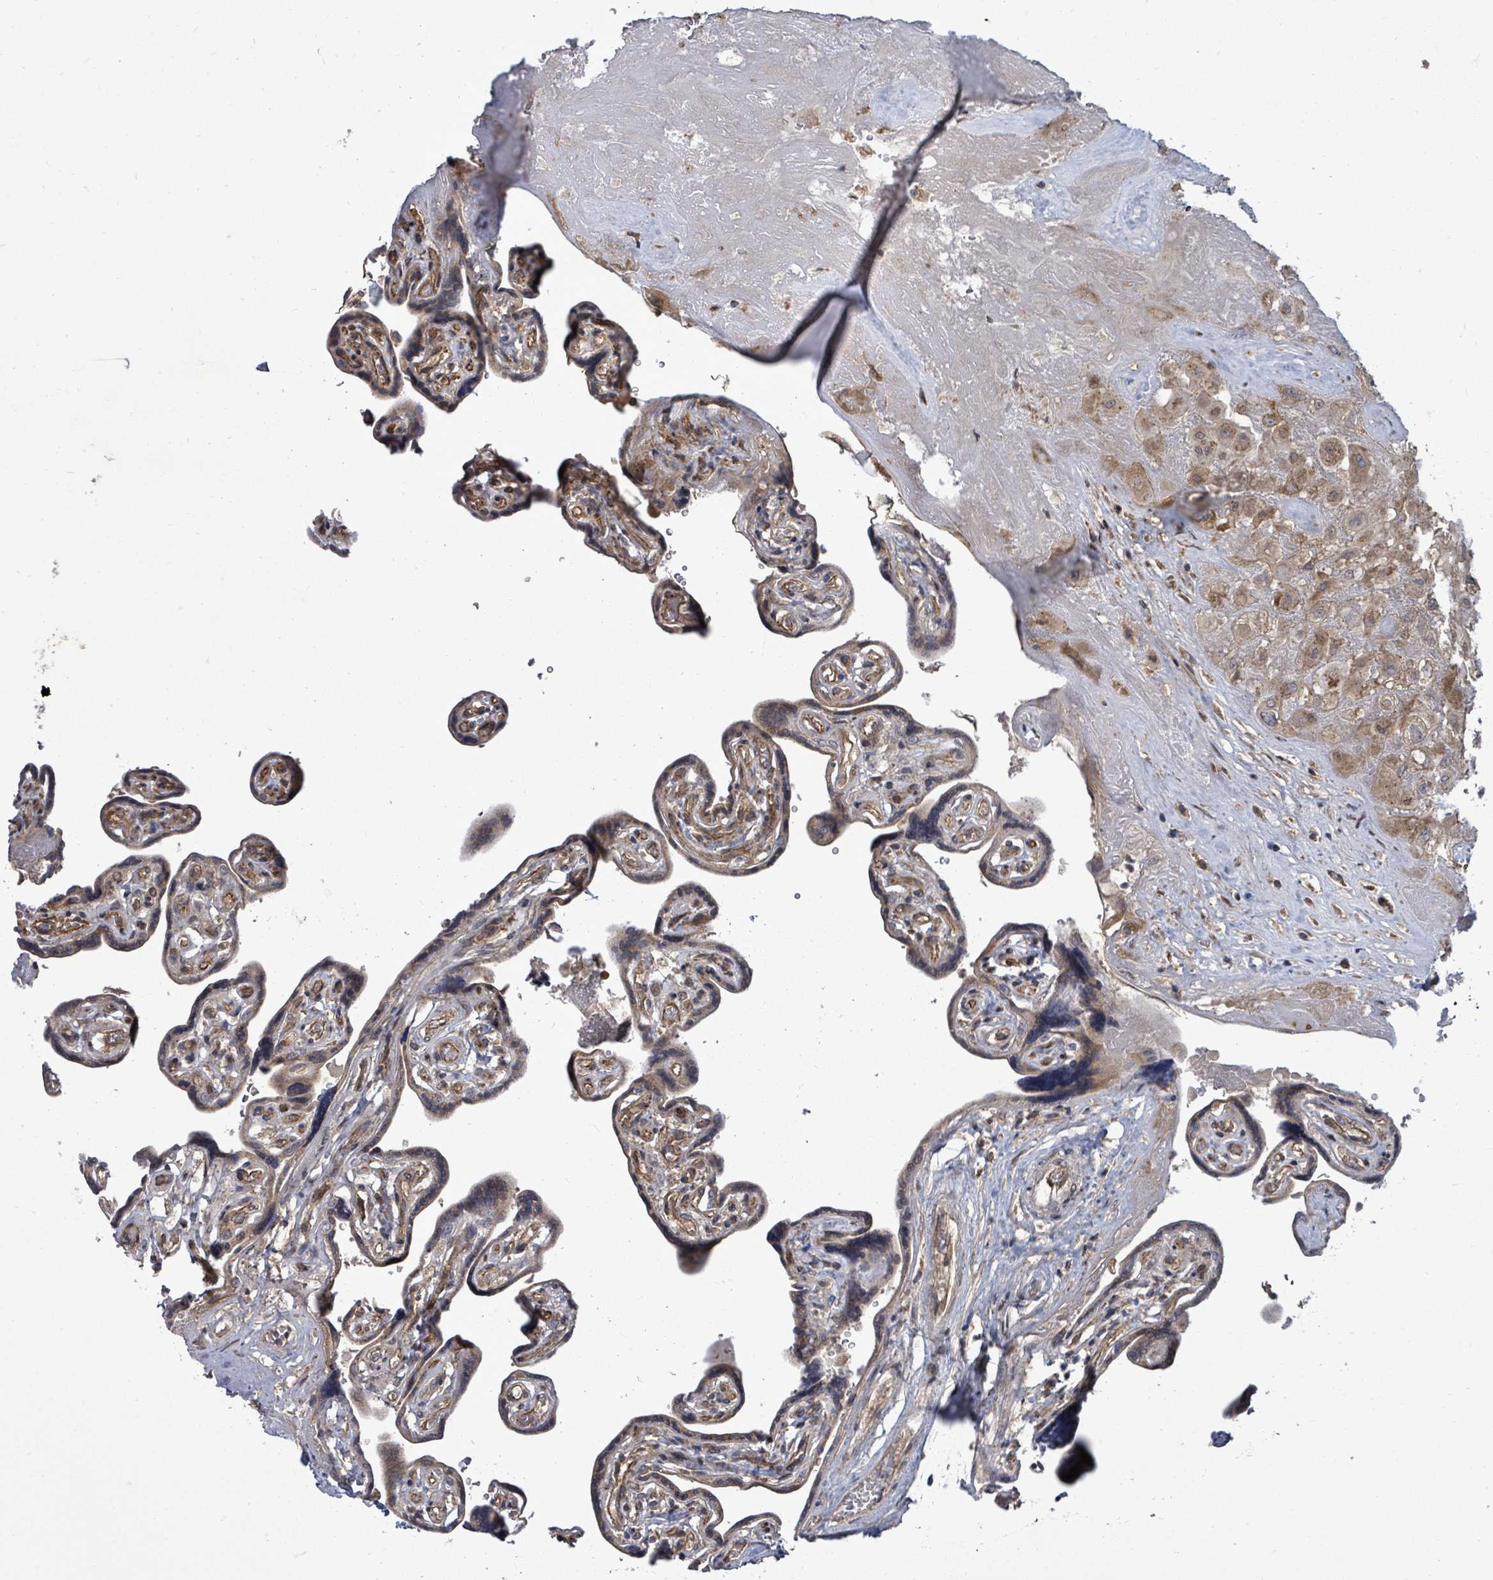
{"staining": {"intensity": "moderate", "quantity": ">75%", "location": "cytoplasmic/membranous"}, "tissue": "placenta", "cell_type": "Decidual cells", "image_type": "normal", "snomed": [{"axis": "morphology", "description": "Normal tissue, NOS"}, {"axis": "topography", "description": "Placenta"}], "caption": "Placenta stained for a protein (brown) demonstrates moderate cytoplasmic/membranous positive expression in approximately >75% of decidual cells.", "gene": "KRTAP27", "patient": {"sex": "female", "age": 32}}